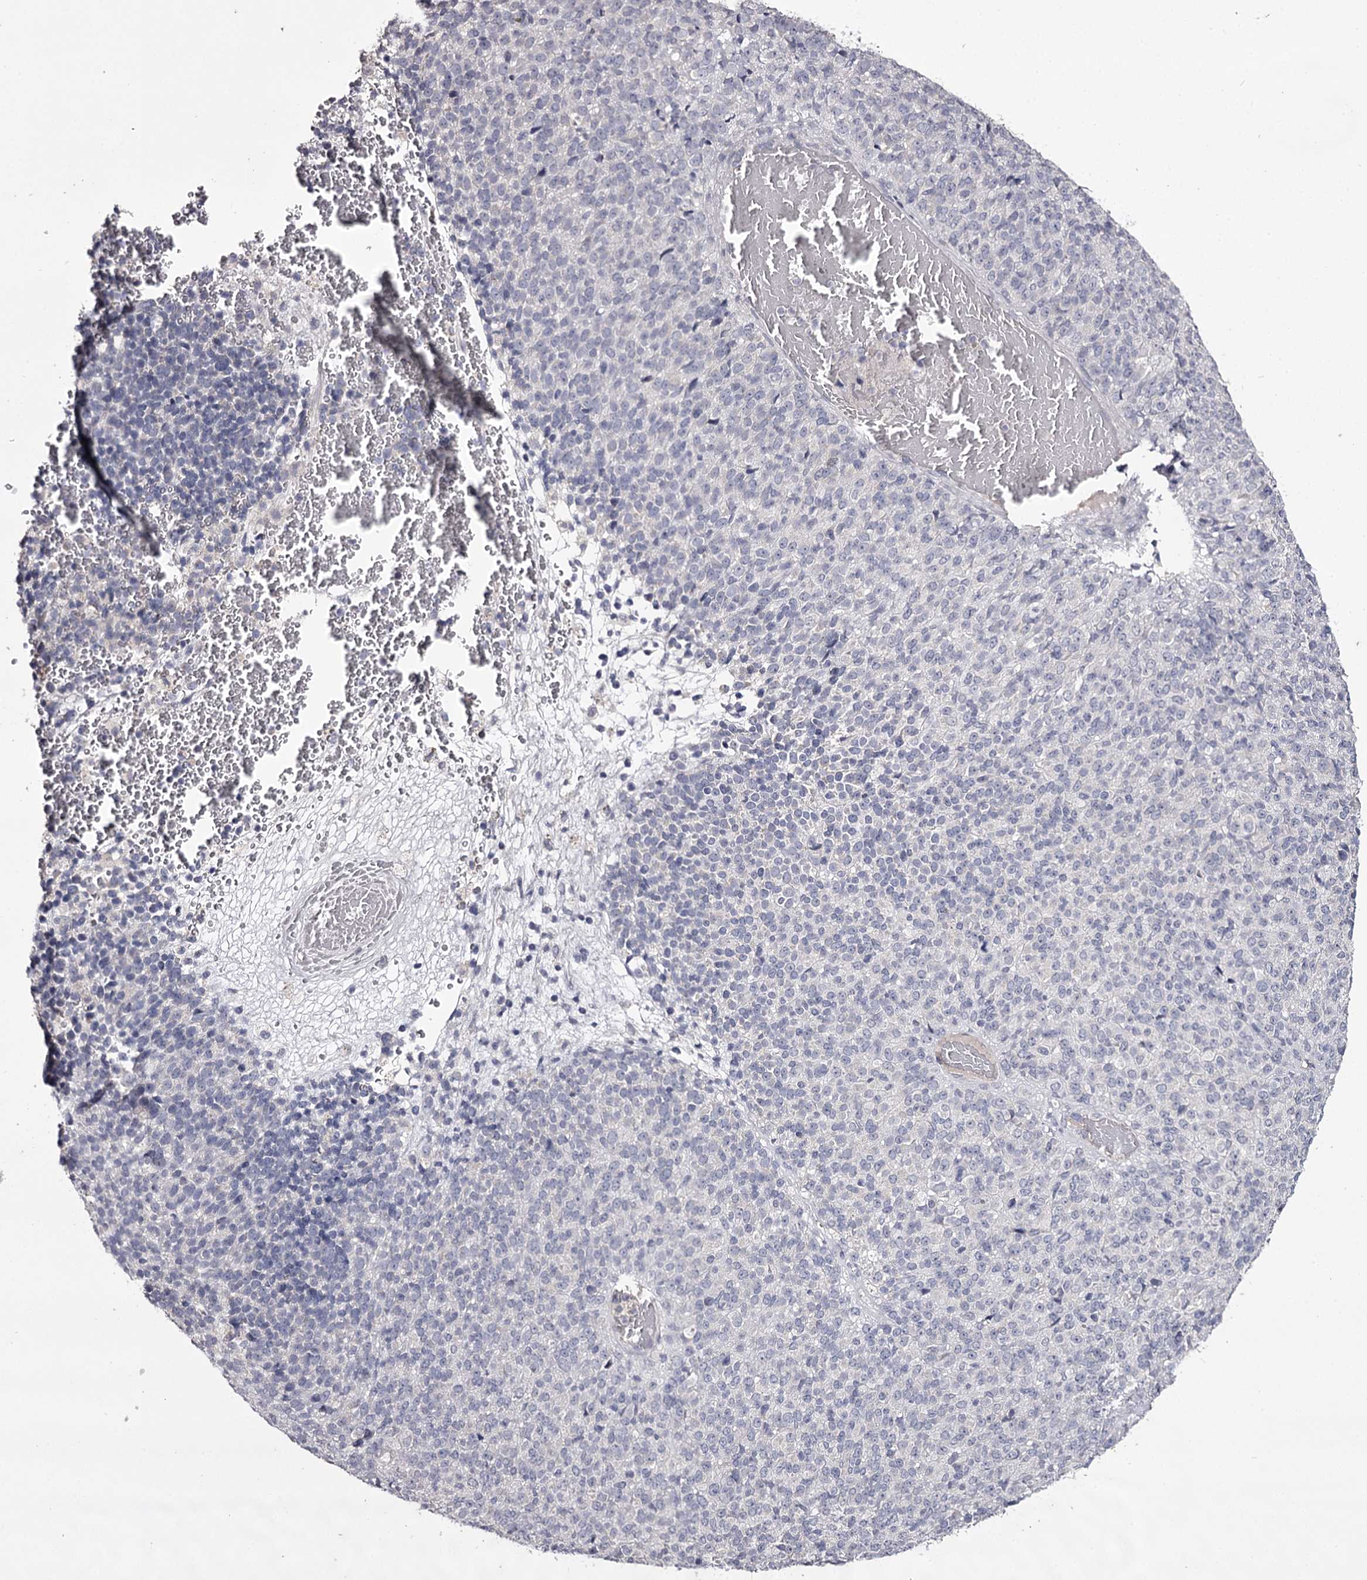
{"staining": {"intensity": "negative", "quantity": "none", "location": "none"}, "tissue": "melanoma", "cell_type": "Tumor cells", "image_type": "cancer", "snomed": [{"axis": "morphology", "description": "Malignant melanoma, Metastatic site"}, {"axis": "topography", "description": "Brain"}], "caption": "High power microscopy photomicrograph of an immunohistochemistry histopathology image of malignant melanoma (metastatic site), revealing no significant expression in tumor cells. (Brightfield microscopy of DAB (3,3'-diaminobenzidine) immunohistochemistry at high magnification).", "gene": "PRM2", "patient": {"sex": "female", "age": 56}}